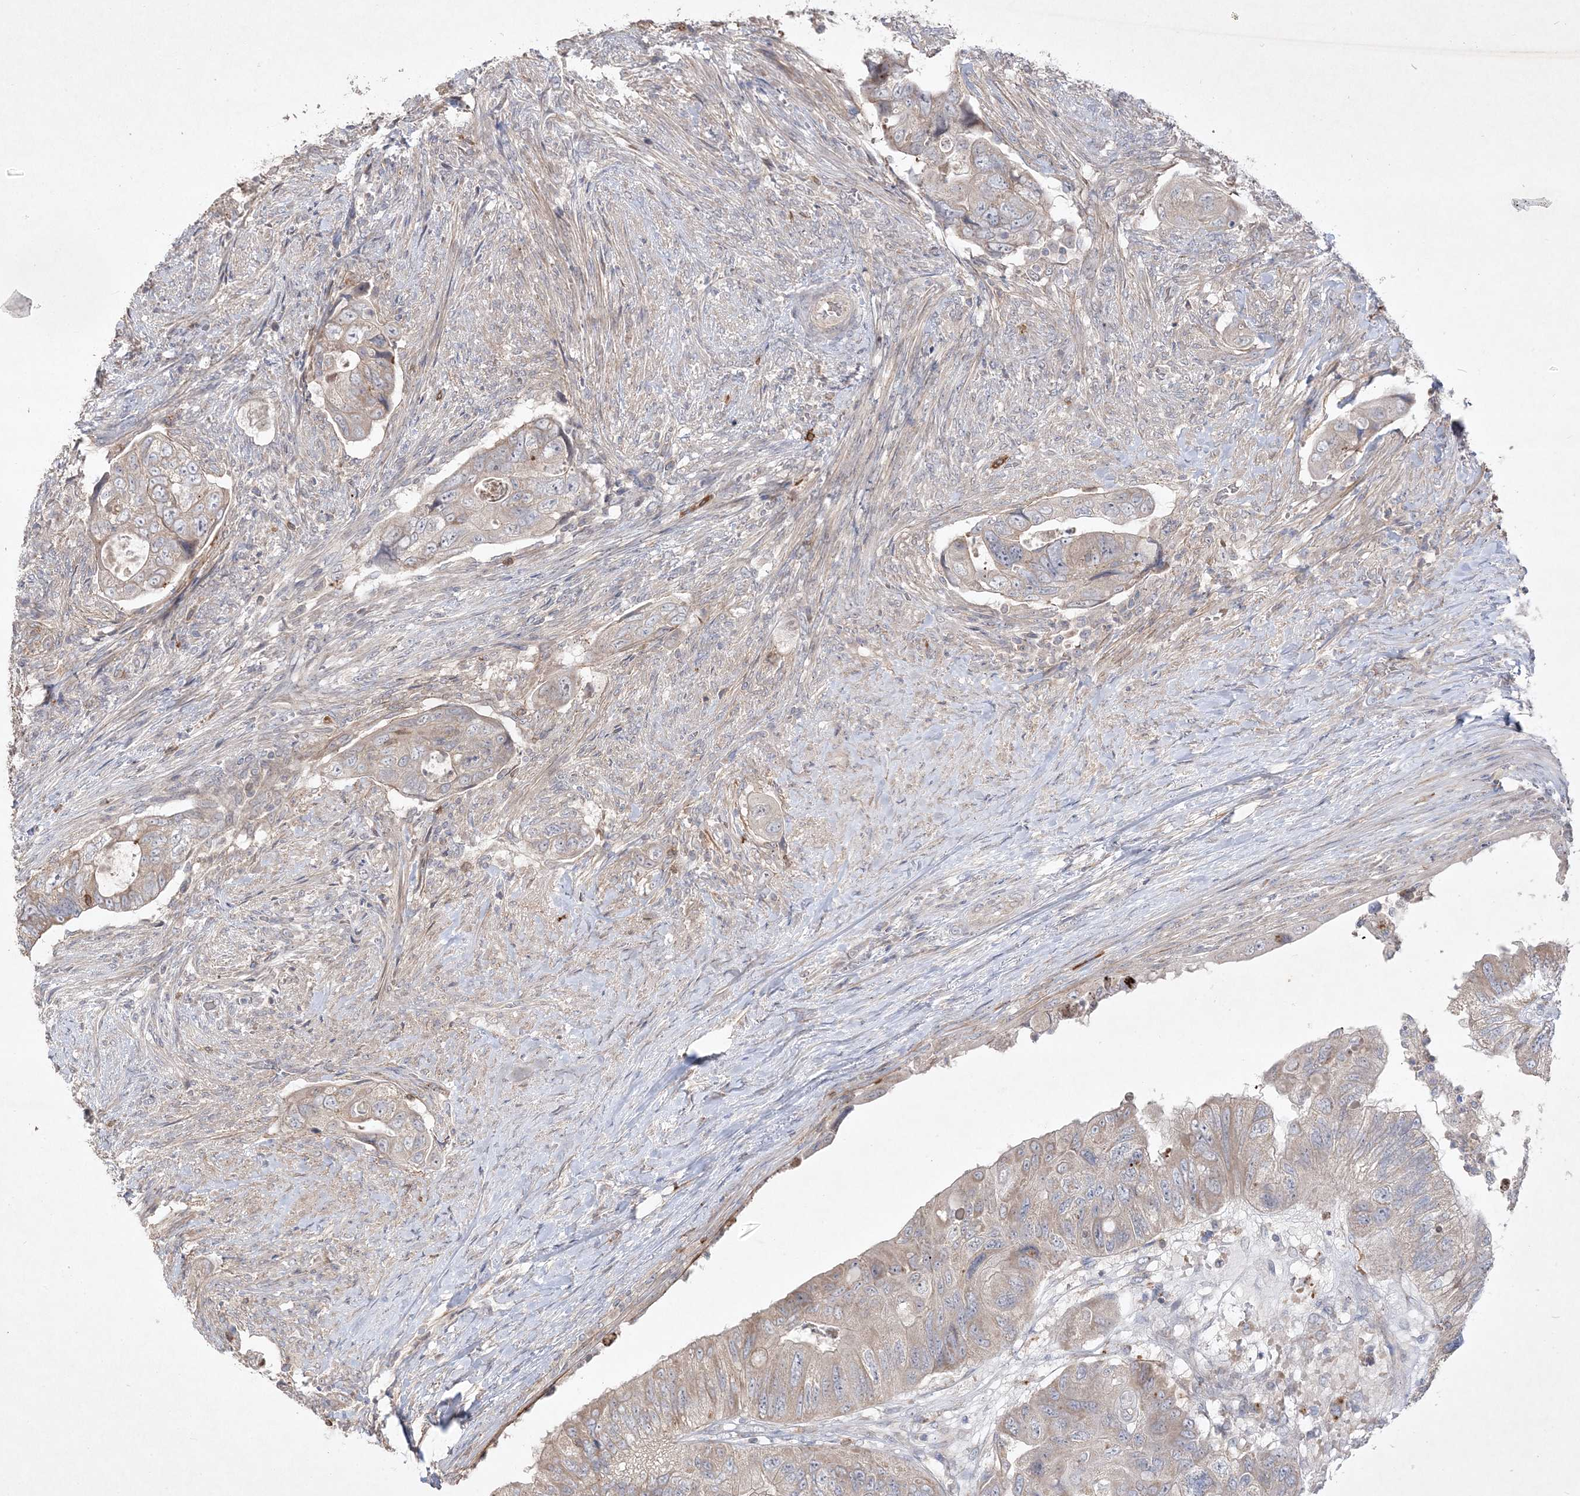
{"staining": {"intensity": "weak", "quantity": "25%-75%", "location": "cytoplasmic/membranous"}, "tissue": "colorectal cancer", "cell_type": "Tumor cells", "image_type": "cancer", "snomed": [{"axis": "morphology", "description": "Adenocarcinoma, NOS"}, {"axis": "topography", "description": "Rectum"}], "caption": "Immunohistochemistry (IHC) micrograph of neoplastic tissue: colorectal cancer (adenocarcinoma) stained using IHC shows low levels of weak protein expression localized specifically in the cytoplasmic/membranous of tumor cells, appearing as a cytoplasmic/membranous brown color.", "gene": "CLNK", "patient": {"sex": "male", "age": 63}}